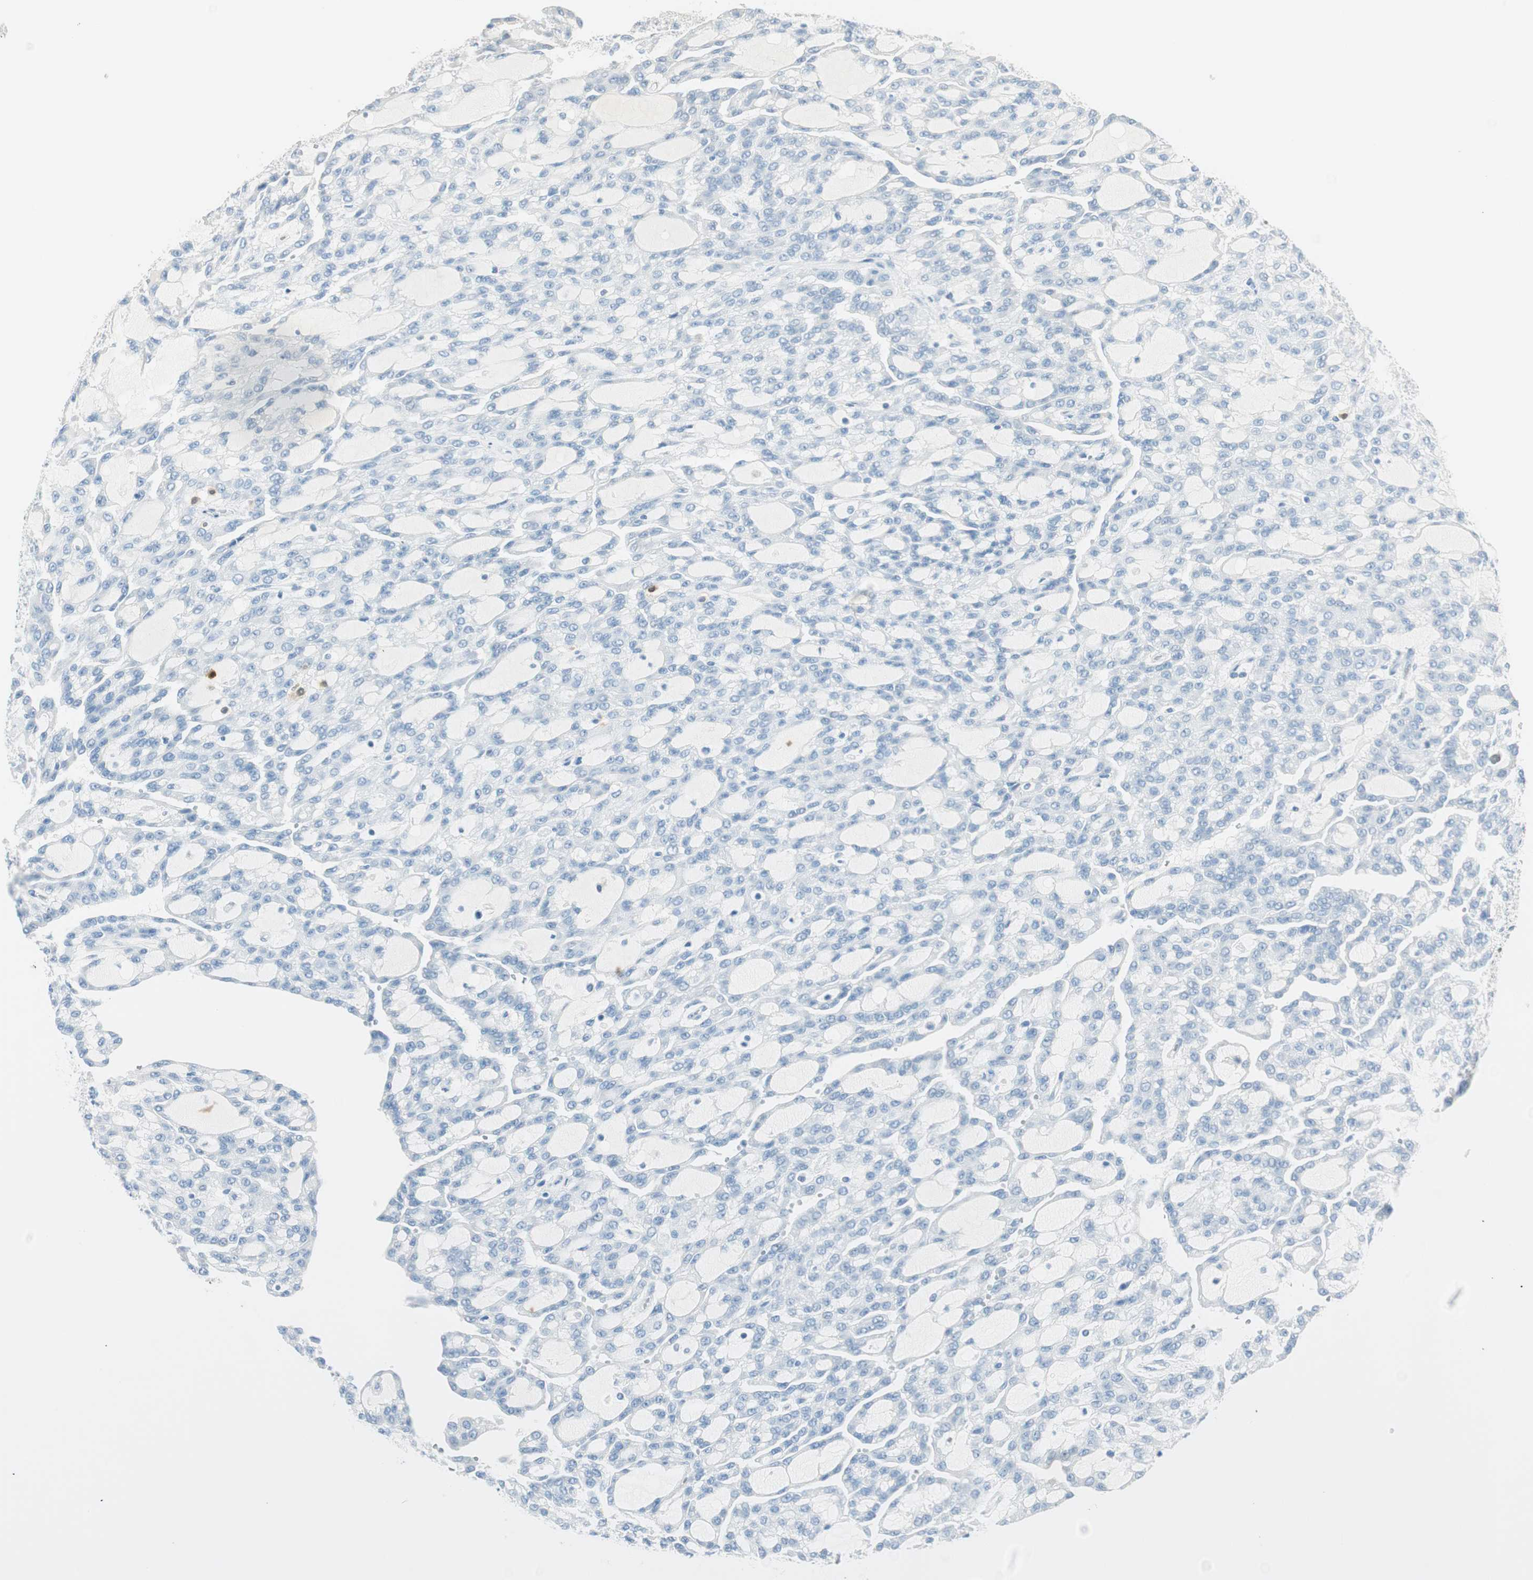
{"staining": {"intensity": "negative", "quantity": "none", "location": "none"}, "tissue": "renal cancer", "cell_type": "Tumor cells", "image_type": "cancer", "snomed": [{"axis": "morphology", "description": "Adenocarcinoma, NOS"}, {"axis": "topography", "description": "Kidney"}], "caption": "Tumor cells show no significant protein positivity in renal adenocarcinoma.", "gene": "HPGD", "patient": {"sex": "male", "age": 63}}